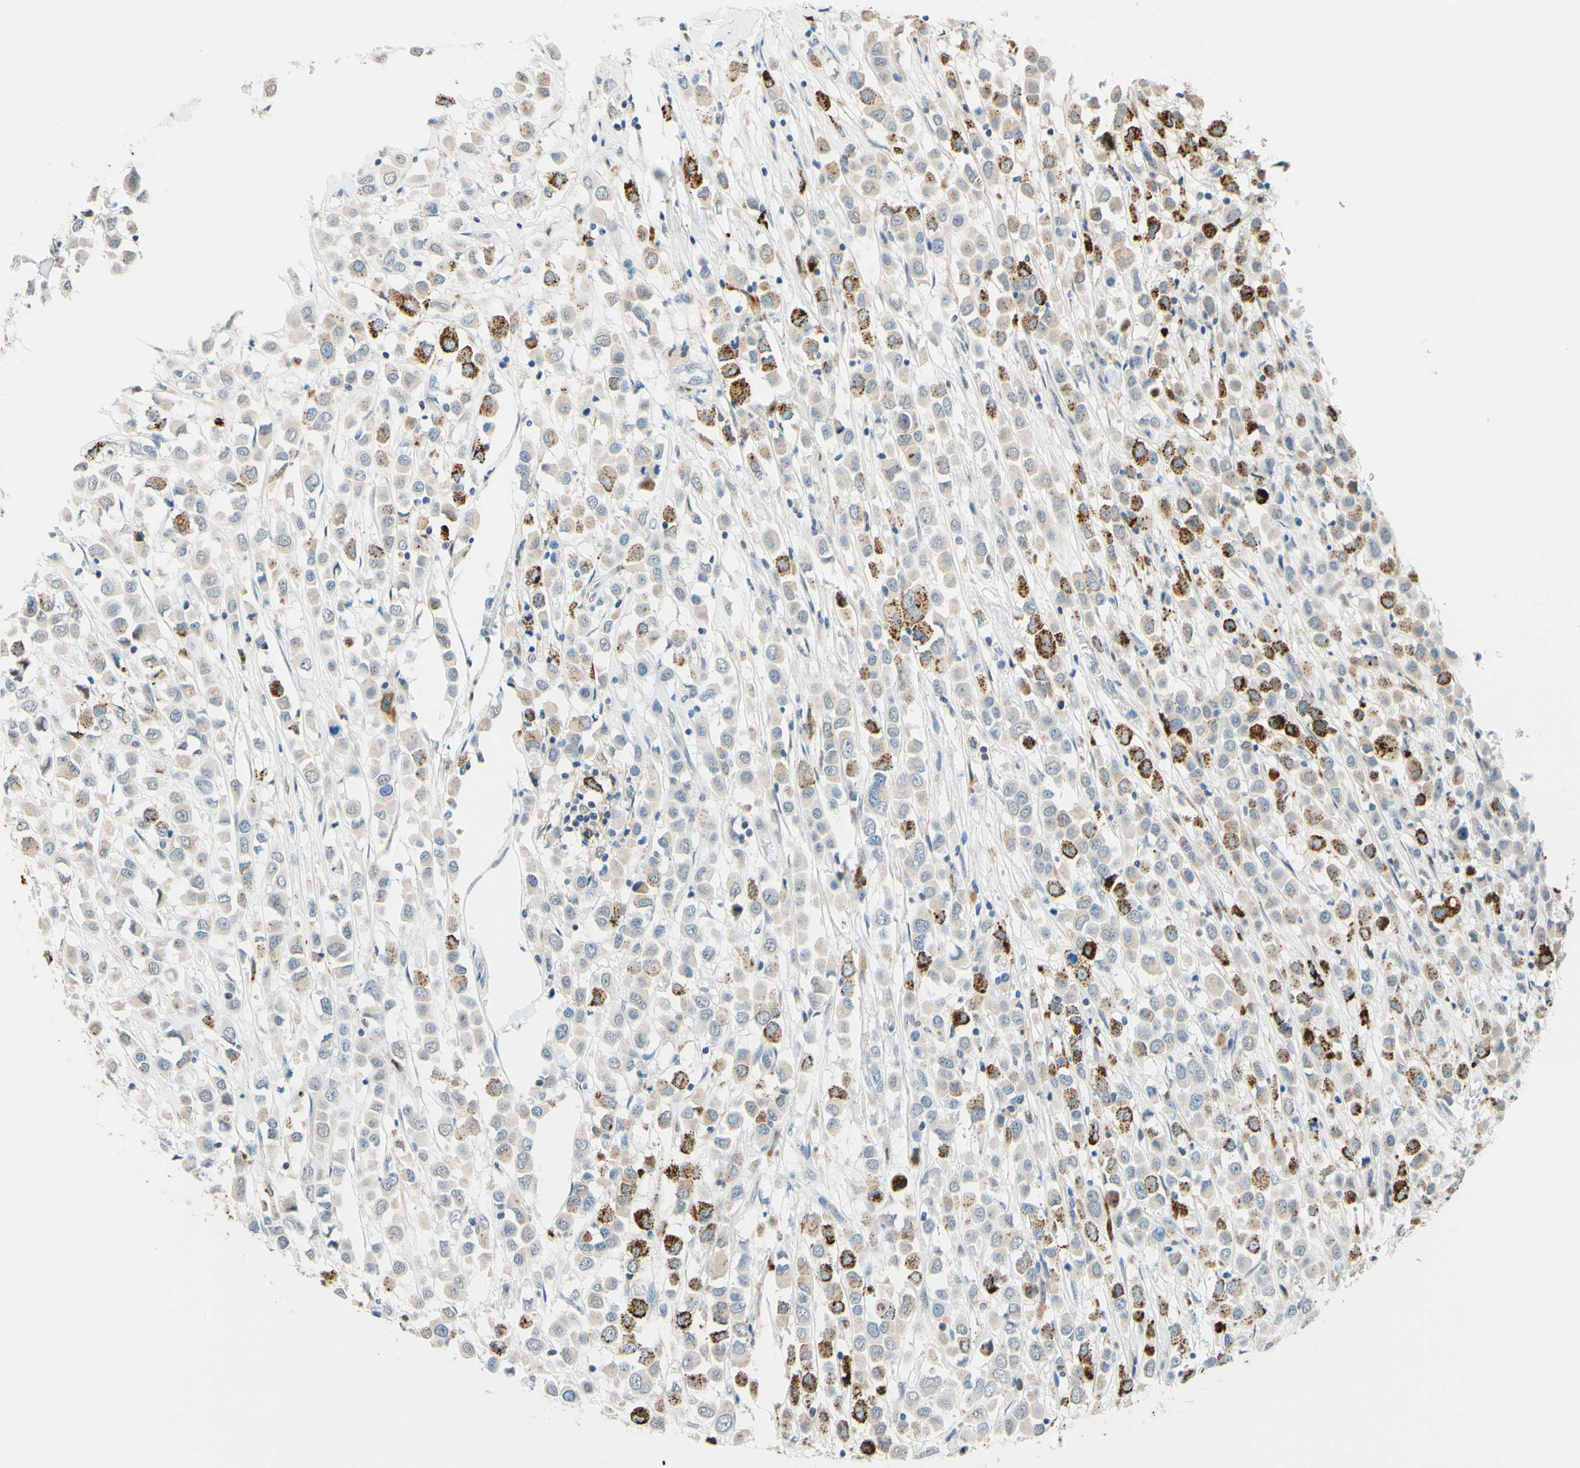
{"staining": {"intensity": "strong", "quantity": "25%-75%", "location": "cytoplasmic/membranous"}, "tissue": "breast cancer", "cell_type": "Tumor cells", "image_type": "cancer", "snomed": [{"axis": "morphology", "description": "Duct carcinoma"}, {"axis": "topography", "description": "Breast"}], "caption": "Protein analysis of breast cancer tissue demonstrates strong cytoplasmic/membranous positivity in about 25%-75% of tumor cells. (DAB IHC, brown staining for protein, blue staining for nuclei).", "gene": "TREM2", "patient": {"sex": "female", "age": 61}}